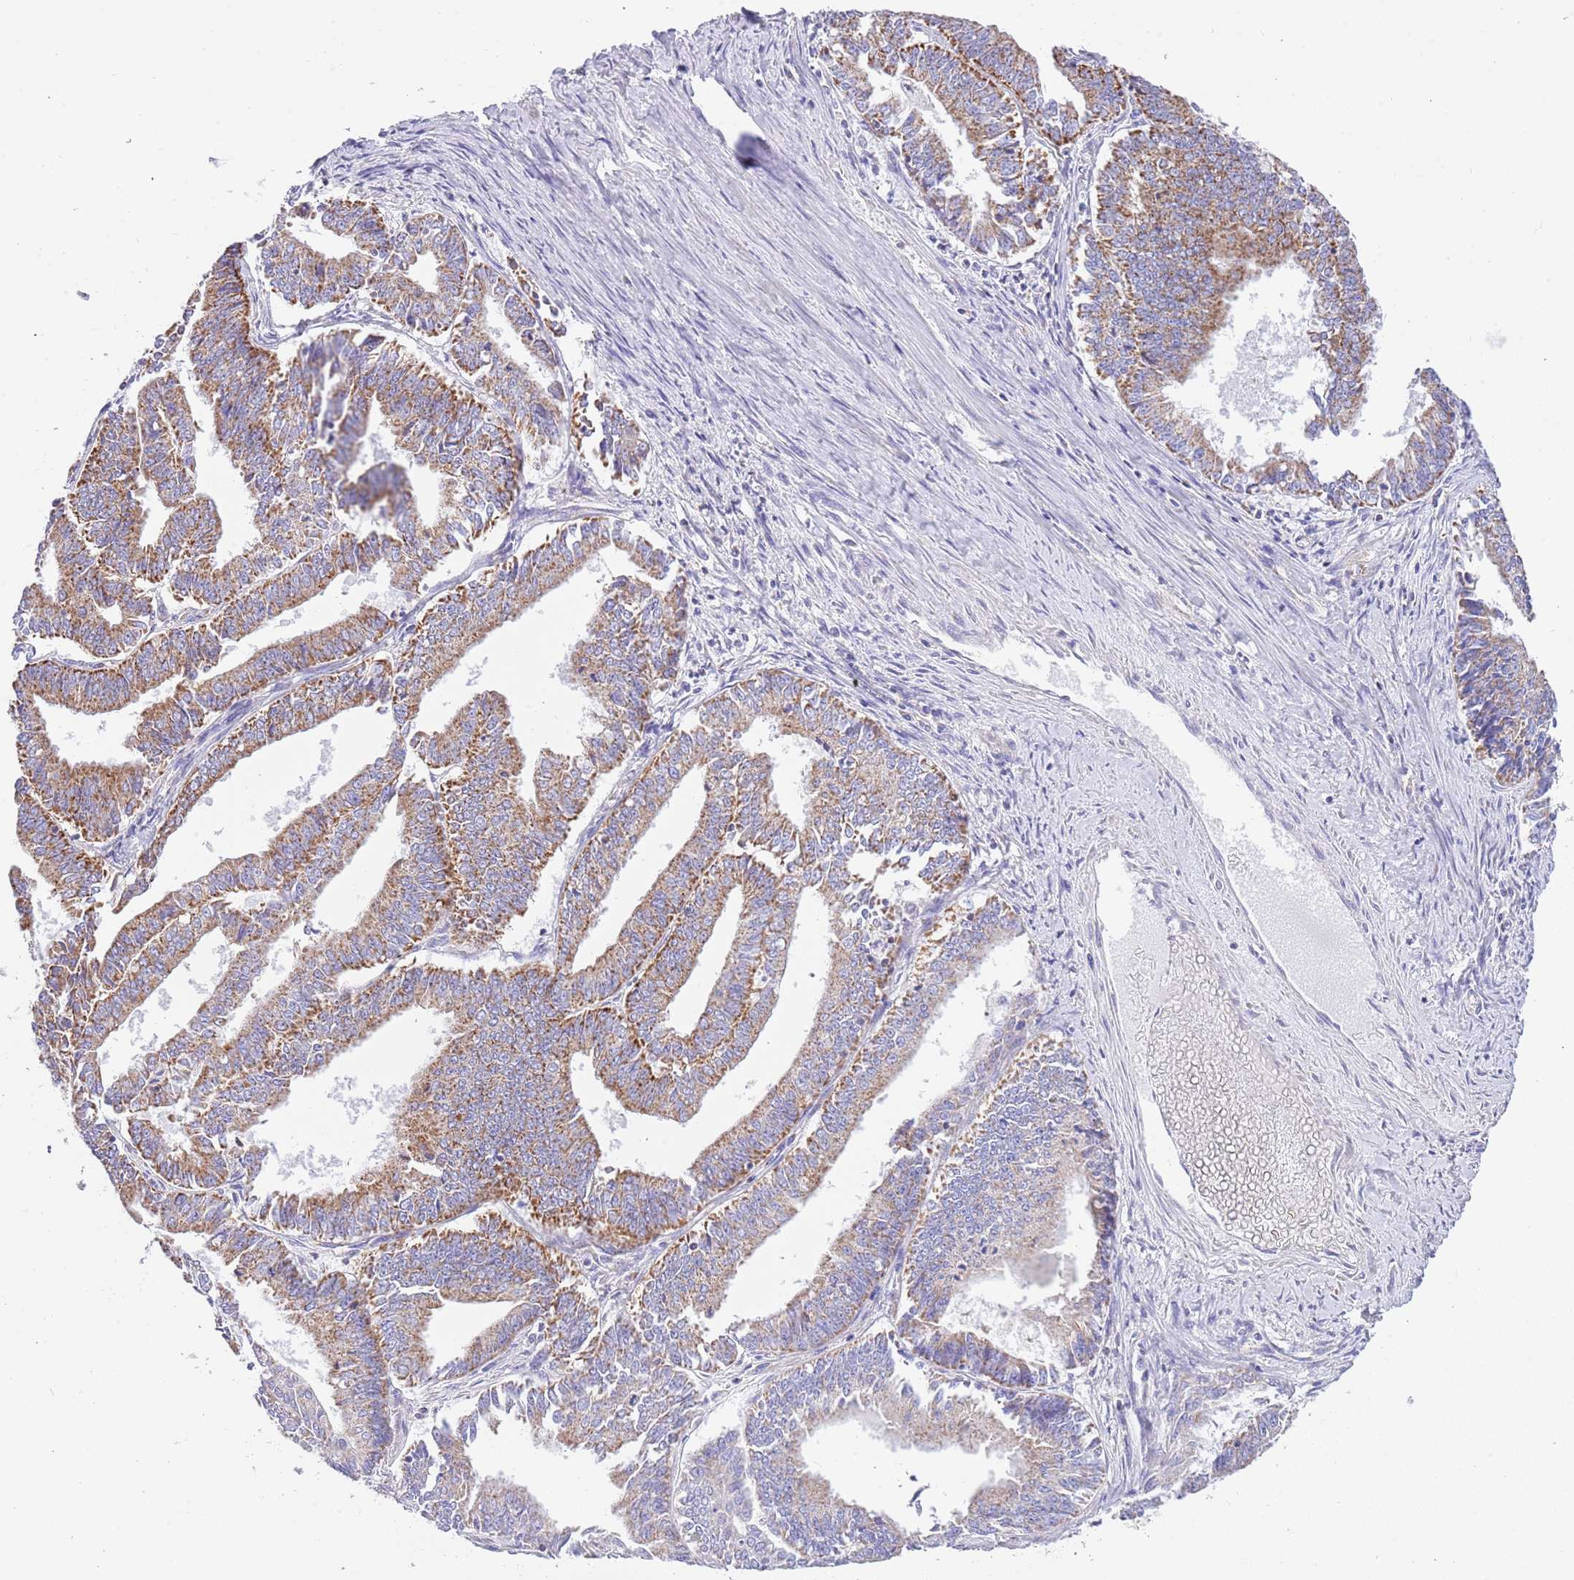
{"staining": {"intensity": "strong", "quantity": ">75%", "location": "cytoplasmic/membranous"}, "tissue": "endometrial cancer", "cell_type": "Tumor cells", "image_type": "cancer", "snomed": [{"axis": "morphology", "description": "Adenocarcinoma, NOS"}, {"axis": "topography", "description": "Endometrium"}], "caption": "A brown stain shows strong cytoplasmic/membranous positivity of a protein in human endometrial cancer (adenocarcinoma) tumor cells.", "gene": "SUCLG2", "patient": {"sex": "female", "age": 73}}